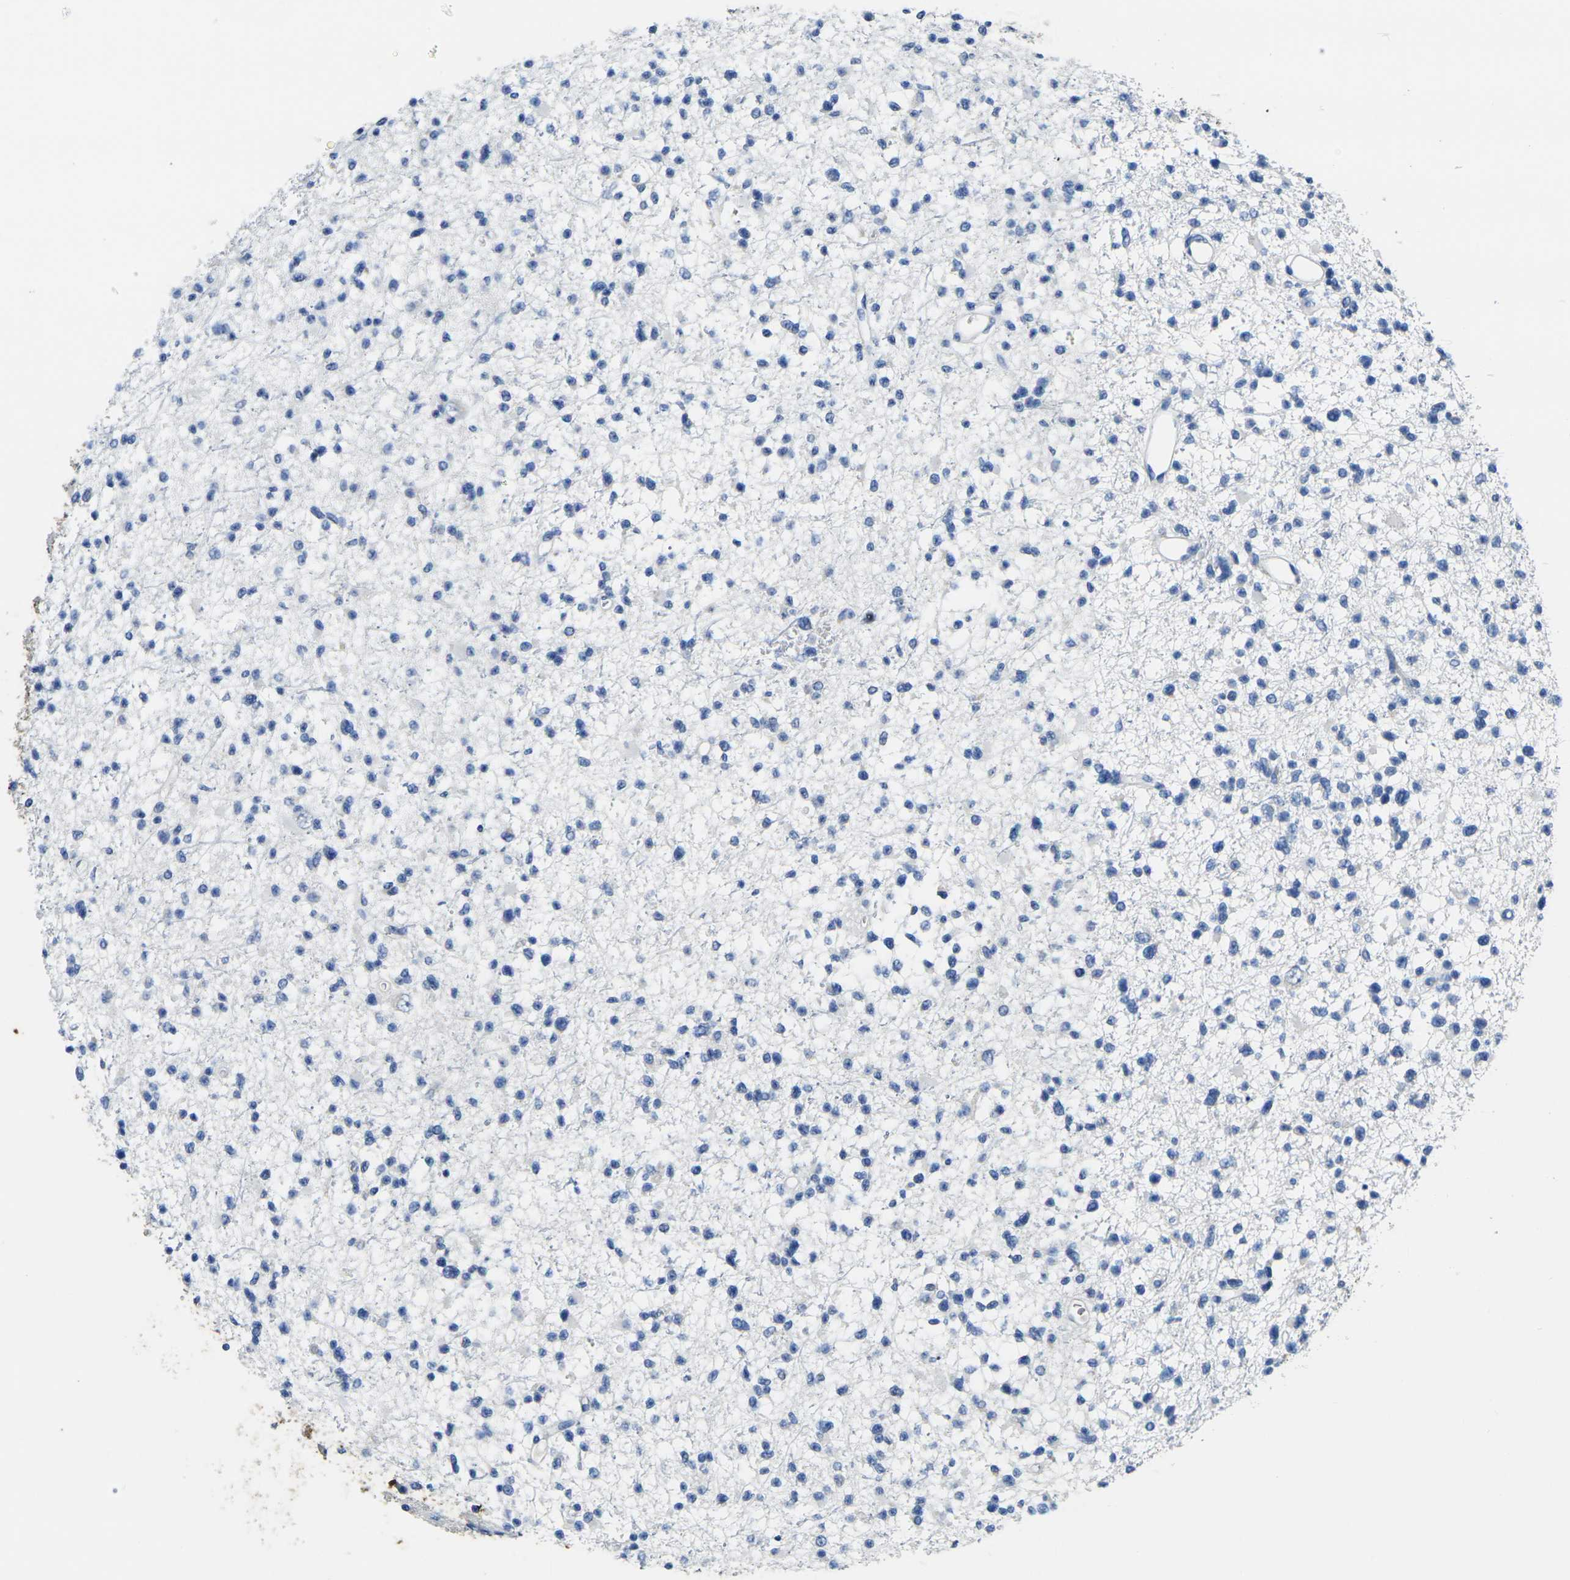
{"staining": {"intensity": "negative", "quantity": "none", "location": "none"}, "tissue": "glioma", "cell_type": "Tumor cells", "image_type": "cancer", "snomed": [{"axis": "morphology", "description": "Glioma, malignant, Low grade"}, {"axis": "topography", "description": "Brain"}], "caption": "Tumor cells are negative for protein expression in human glioma.", "gene": "S100A9", "patient": {"sex": "female", "age": 22}}